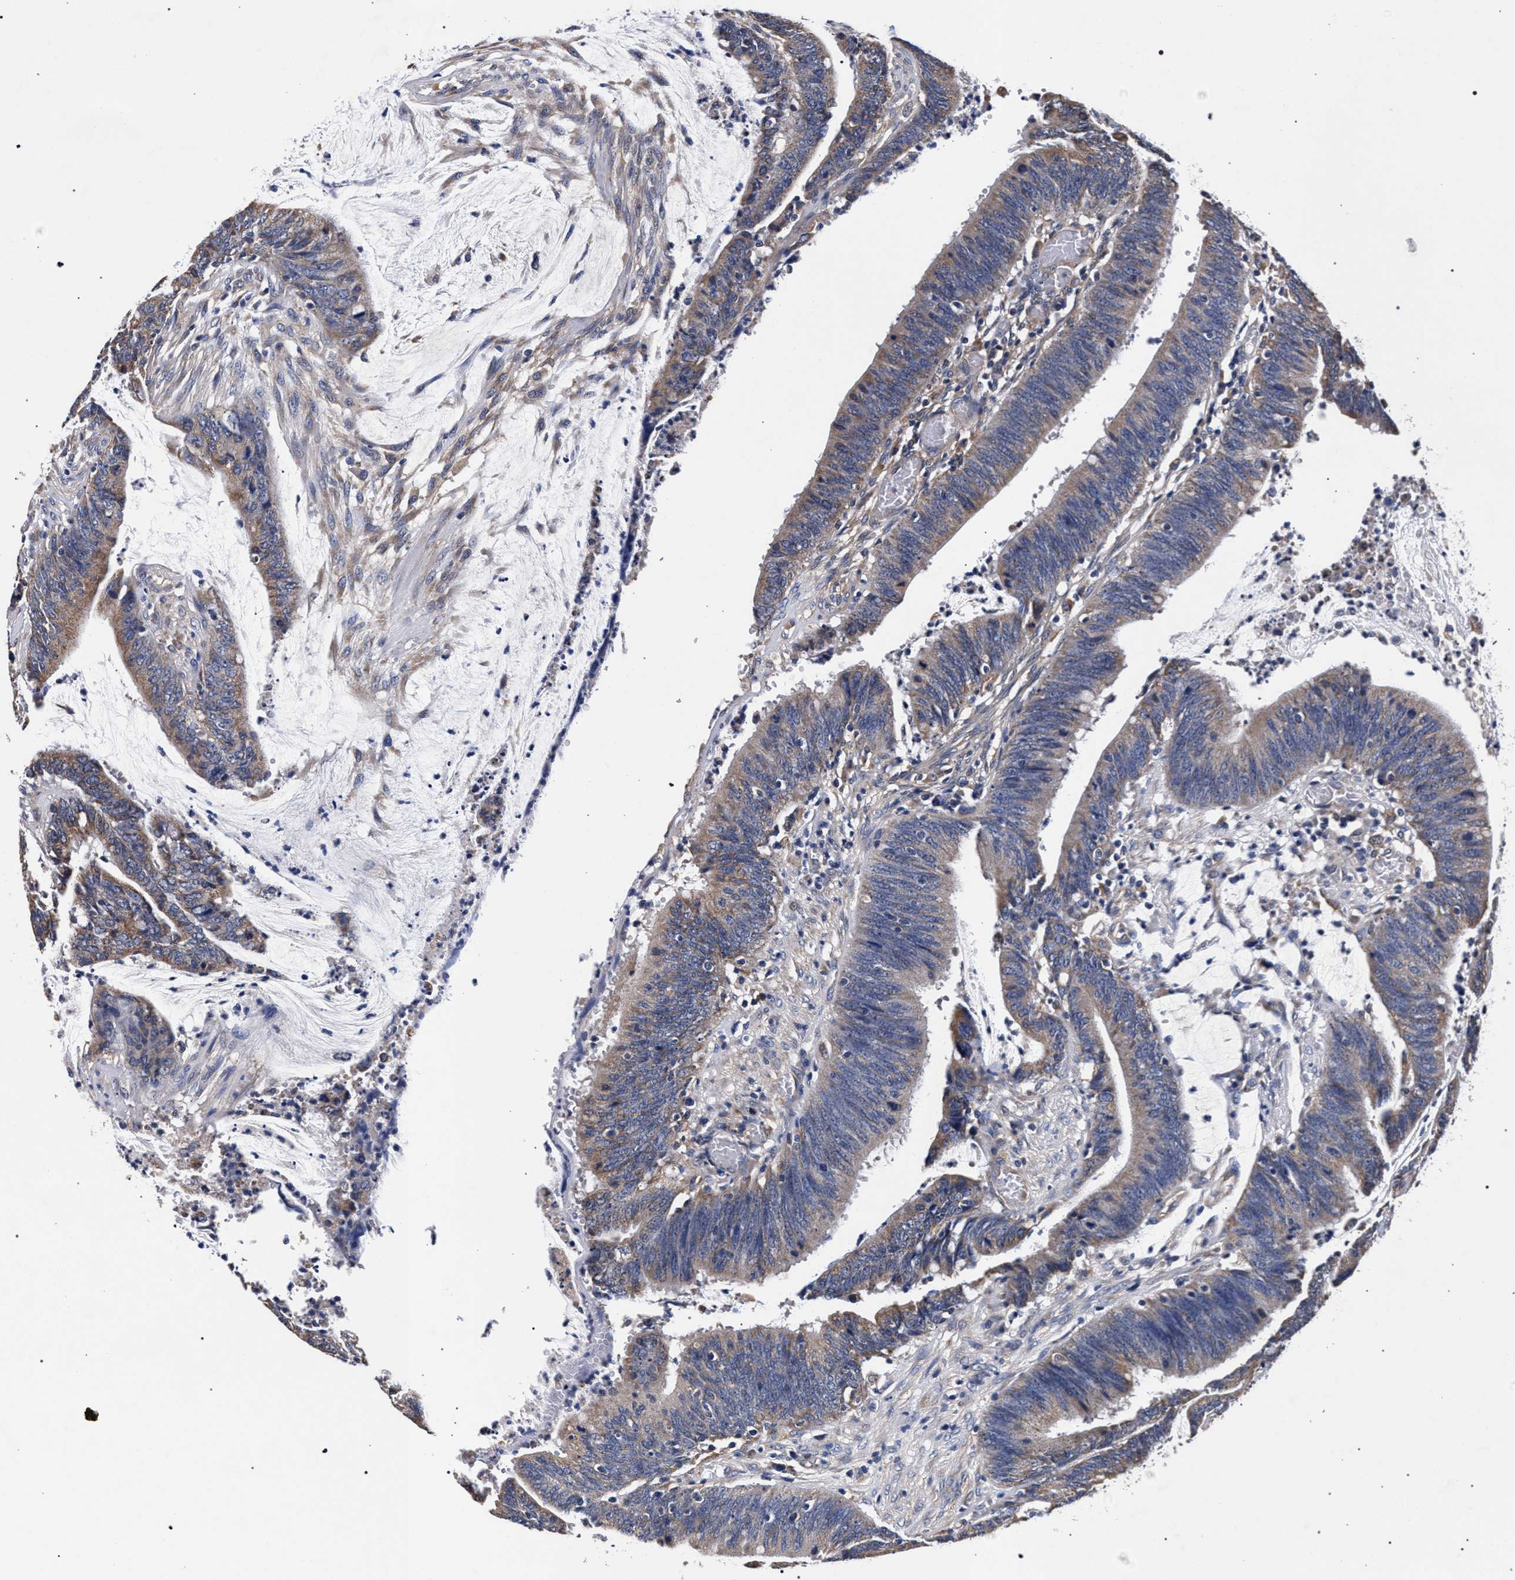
{"staining": {"intensity": "weak", "quantity": "25%-75%", "location": "cytoplasmic/membranous"}, "tissue": "colorectal cancer", "cell_type": "Tumor cells", "image_type": "cancer", "snomed": [{"axis": "morphology", "description": "Adenocarcinoma, NOS"}, {"axis": "topography", "description": "Rectum"}], "caption": "This photomicrograph exhibits immunohistochemistry staining of human colorectal cancer (adenocarcinoma), with low weak cytoplasmic/membranous expression in approximately 25%-75% of tumor cells.", "gene": "CFAP95", "patient": {"sex": "female", "age": 66}}